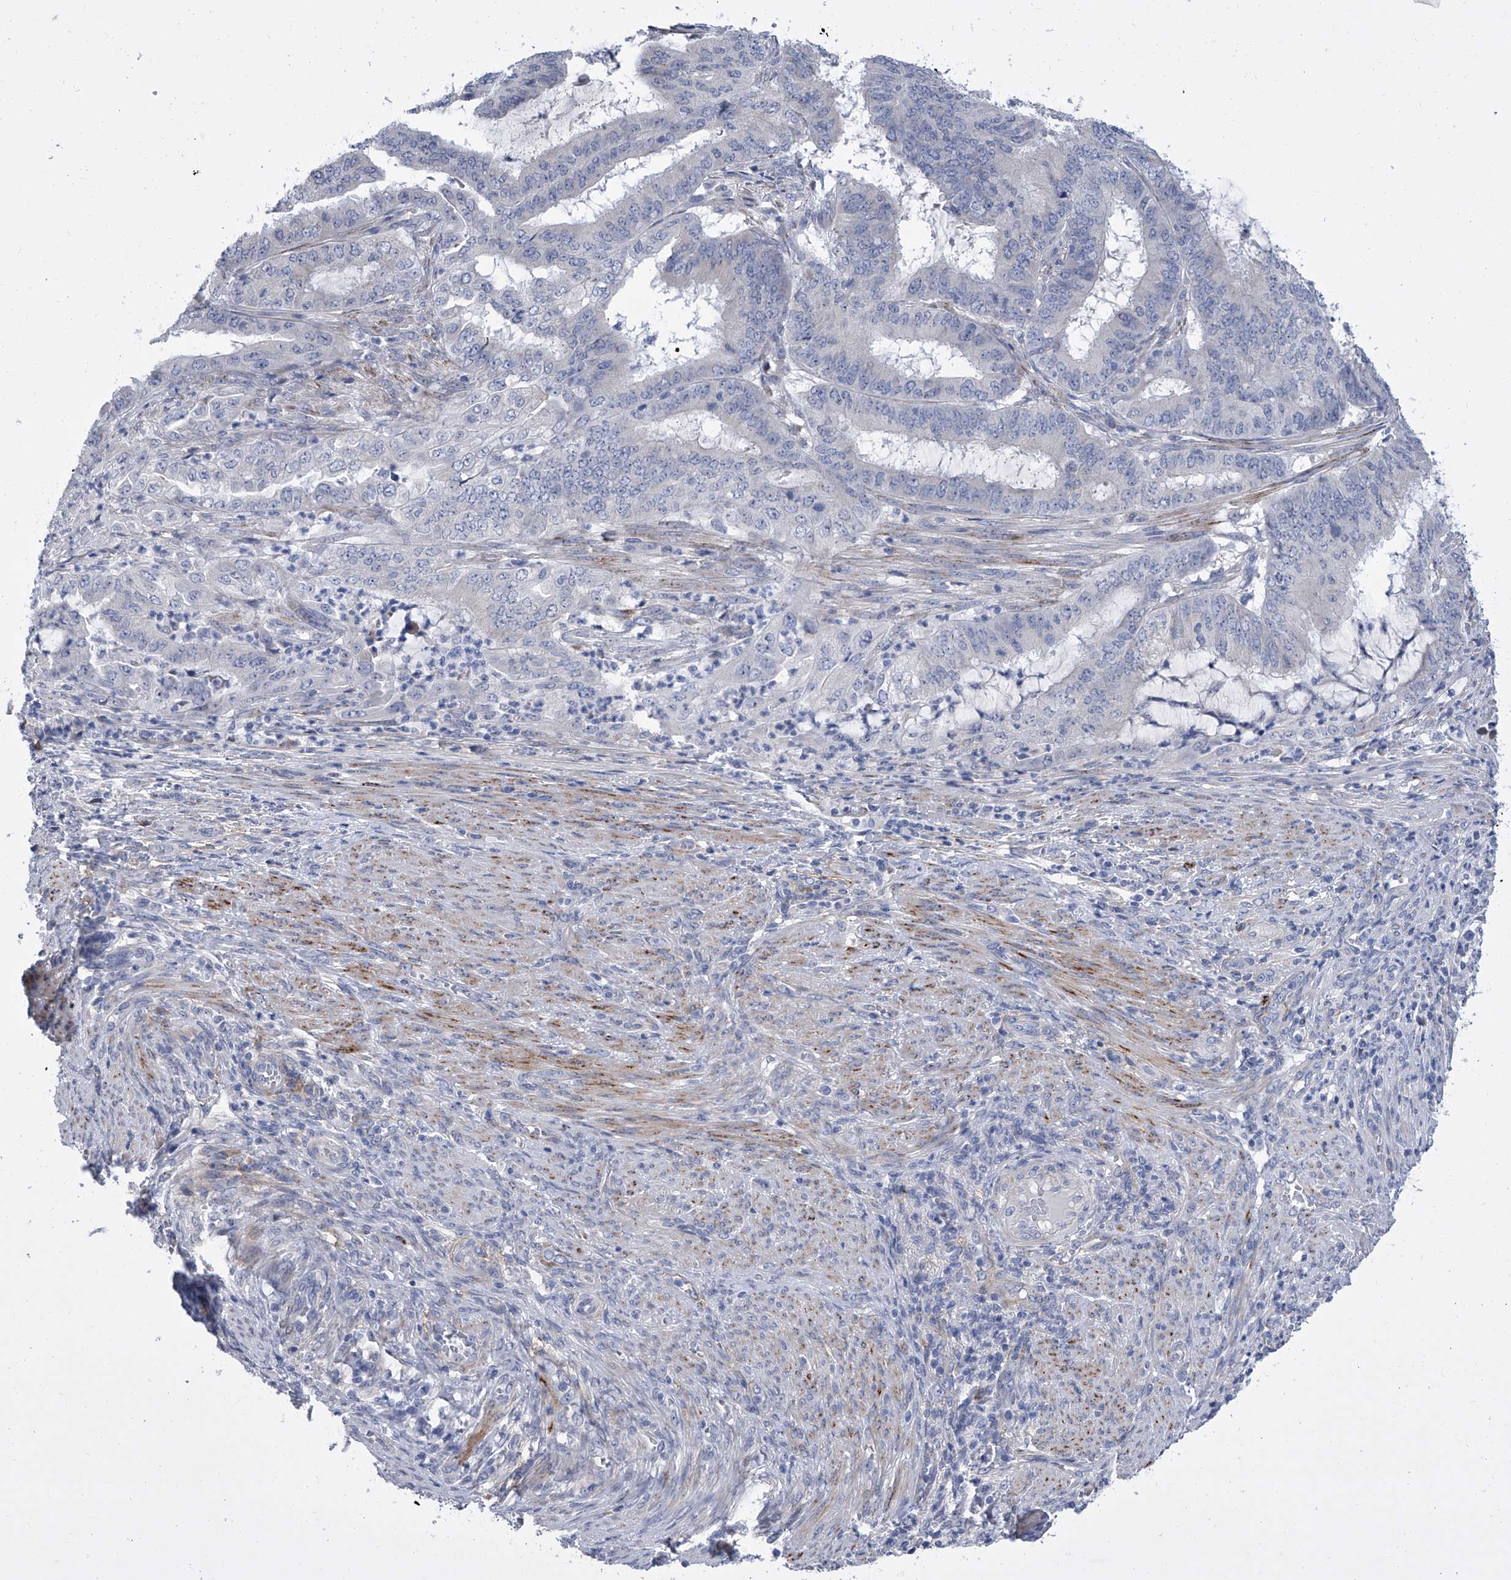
{"staining": {"intensity": "negative", "quantity": "none", "location": "none"}, "tissue": "endometrial cancer", "cell_type": "Tumor cells", "image_type": "cancer", "snomed": [{"axis": "morphology", "description": "Adenocarcinoma, NOS"}, {"axis": "topography", "description": "Endometrium"}], "caption": "Protein analysis of endometrial adenocarcinoma displays no significant expression in tumor cells.", "gene": "ALG14", "patient": {"sex": "female", "age": 51}}